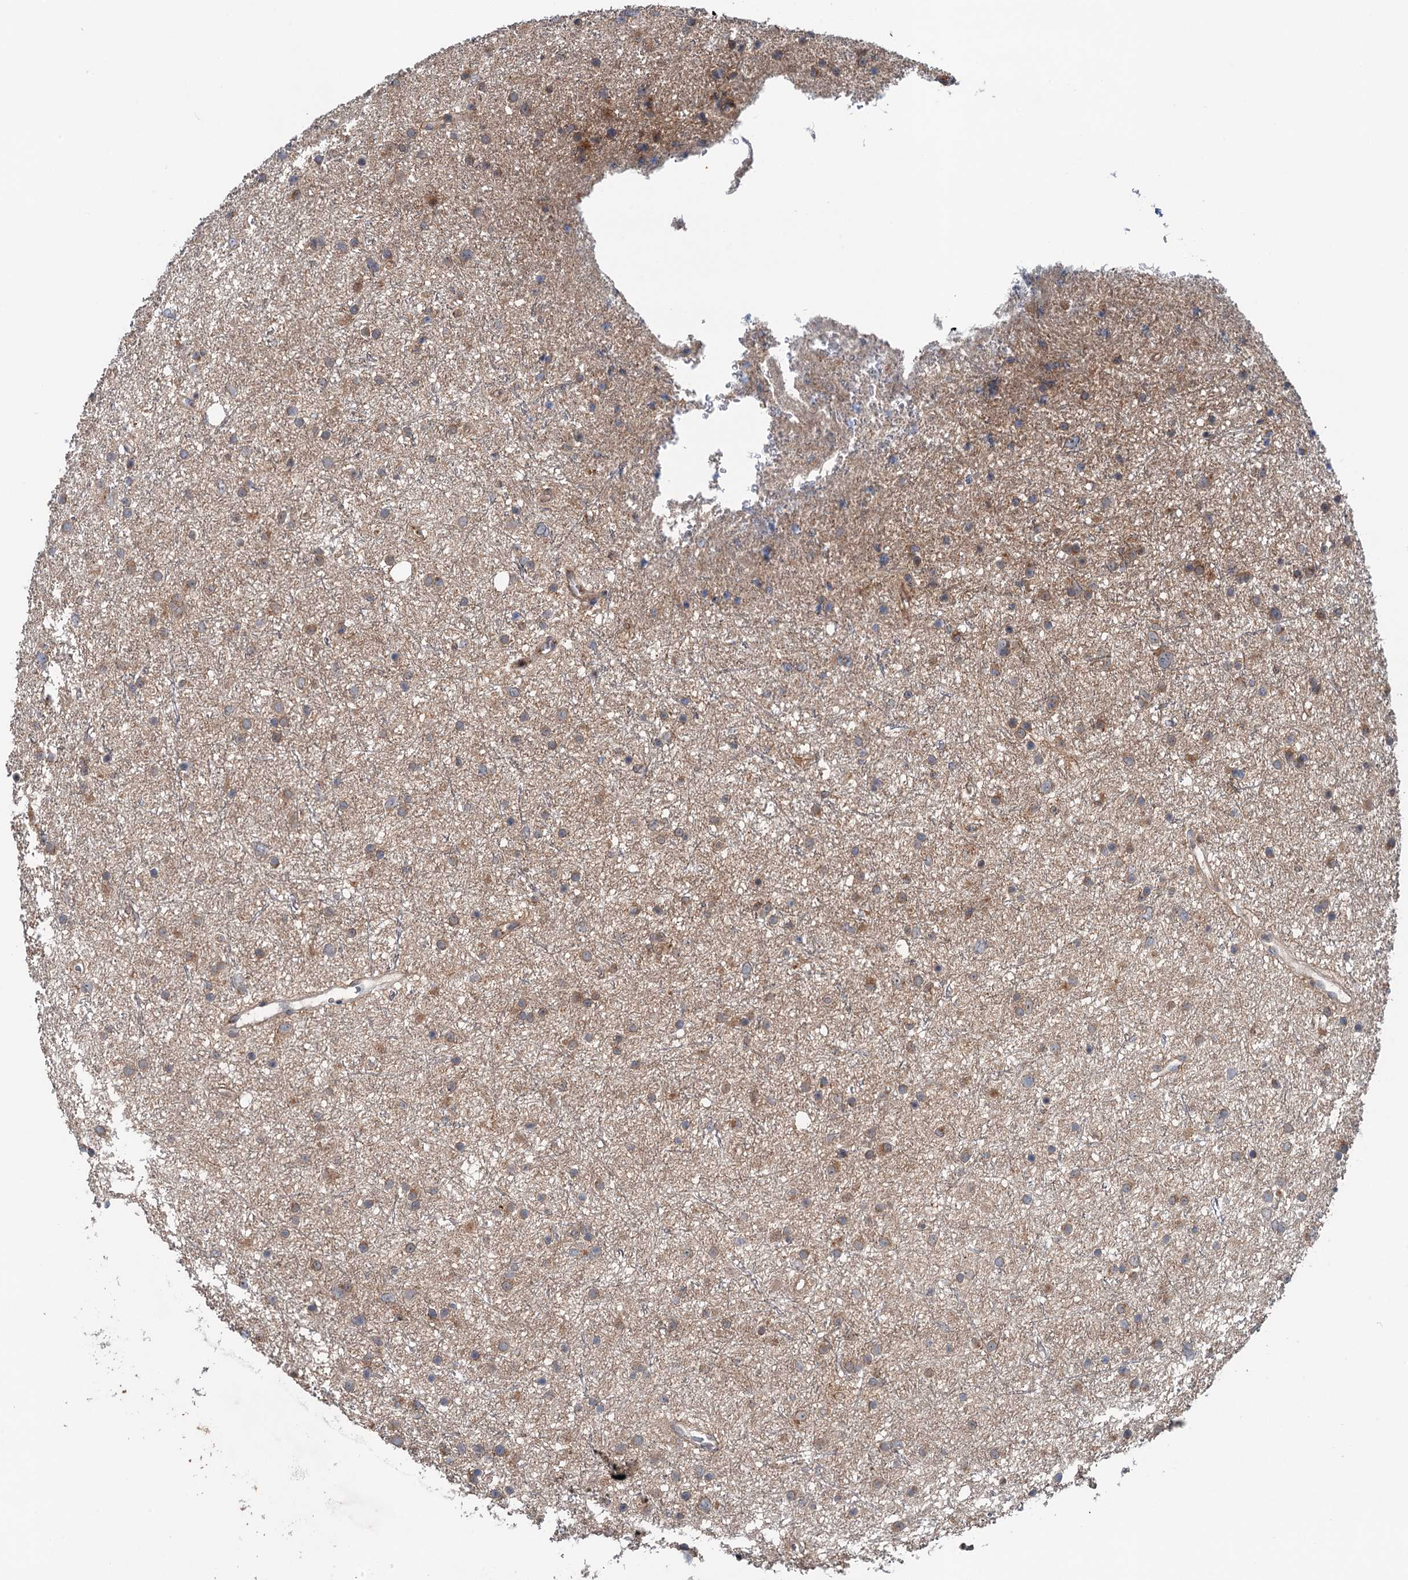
{"staining": {"intensity": "weak", "quantity": ">75%", "location": "cytoplasmic/membranous"}, "tissue": "glioma", "cell_type": "Tumor cells", "image_type": "cancer", "snomed": [{"axis": "morphology", "description": "Glioma, malignant, Low grade"}, {"axis": "topography", "description": "Cerebral cortex"}], "caption": "Immunohistochemistry histopathology image of neoplastic tissue: glioma stained using IHC exhibits low levels of weak protein expression localized specifically in the cytoplasmic/membranous of tumor cells, appearing as a cytoplasmic/membranous brown color.", "gene": "DYNC2I2", "patient": {"sex": "female", "age": 39}}